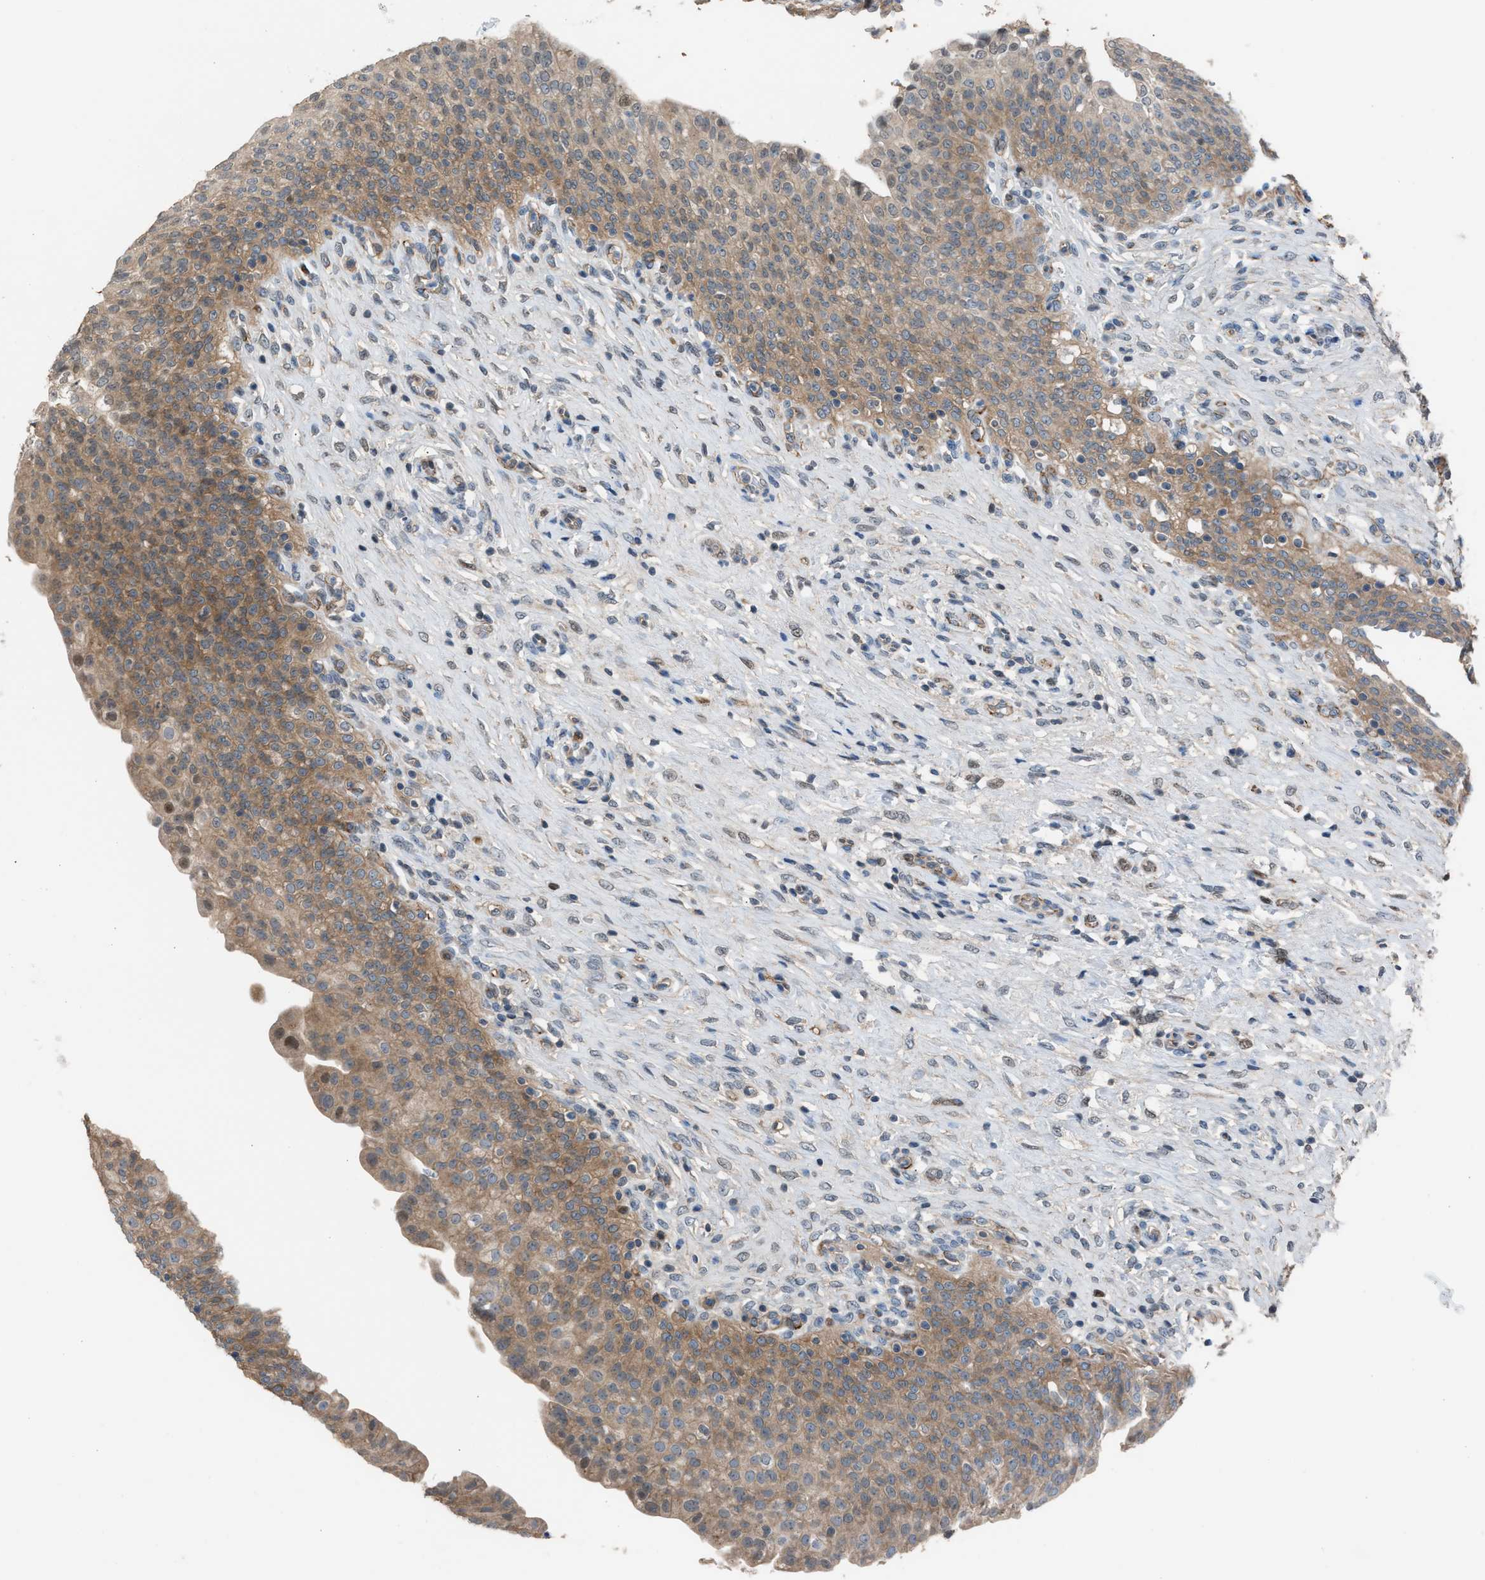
{"staining": {"intensity": "moderate", "quantity": "25%-75%", "location": "cytoplasmic/membranous,nuclear"}, "tissue": "urinary bladder", "cell_type": "Urothelial cells", "image_type": "normal", "snomed": [{"axis": "morphology", "description": "Urothelial carcinoma, High grade"}, {"axis": "topography", "description": "Urinary bladder"}], "caption": "The image displays immunohistochemical staining of normal urinary bladder. There is moderate cytoplasmic/membranous,nuclear expression is identified in about 25%-75% of urothelial cells. Immunohistochemistry stains the protein of interest in brown and the nuclei are stained blue.", "gene": "CRTC1", "patient": {"sex": "male", "age": 46}}